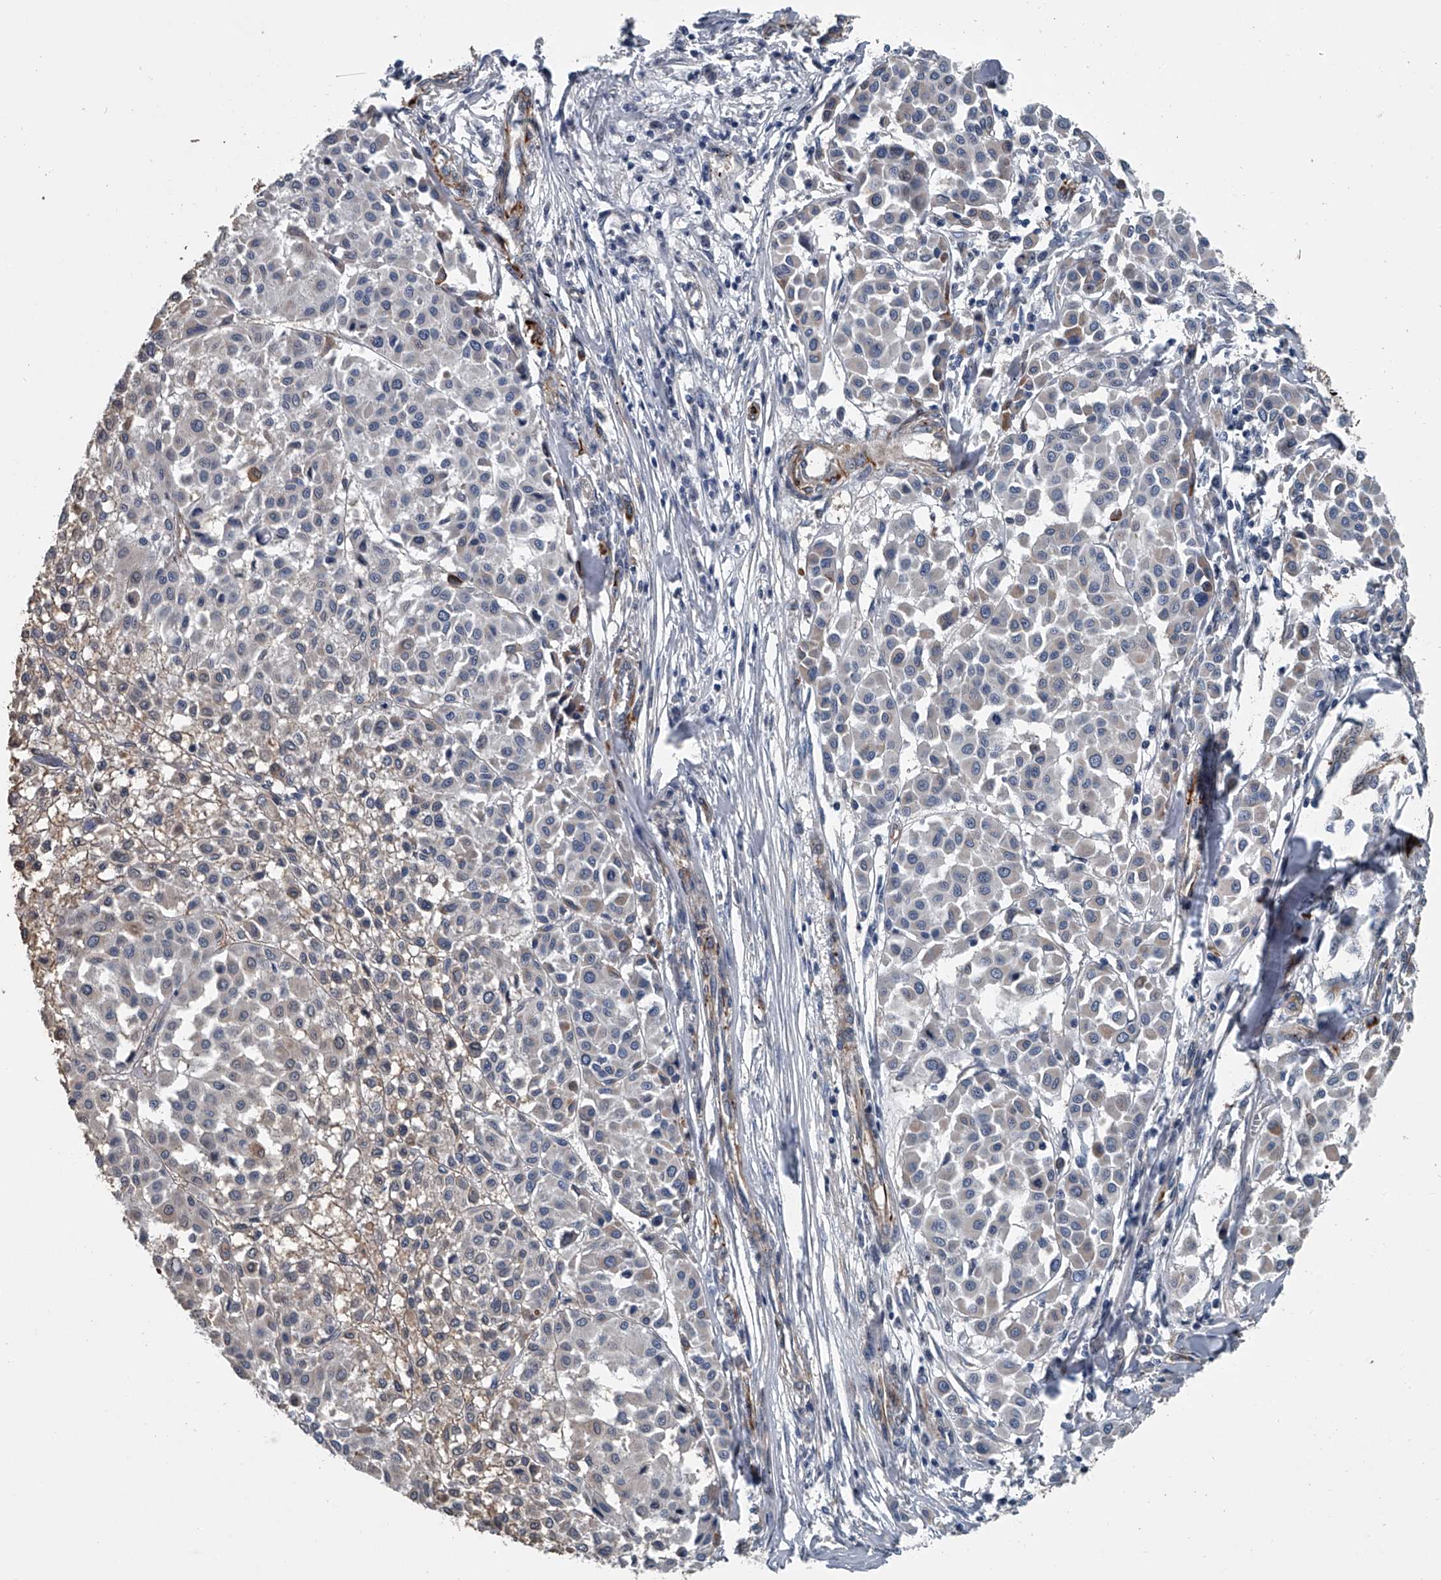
{"staining": {"intensity": "negative", "quantity": "none", "location": "none"}, "tissue": "melanoma", "cell_type": "Tumor cells", "image_type": "cancer", "snomed": [{"axis": "morphology", "description": "Malignant melanoma, Metastatic site"}, {"axis": "topography", "description": "Soft tissue"}], "caption": "Tumor cells show no significant positivity in malignant melanoma (metastatic site).", "gene": "LDLRAD2", "patient": {"sex": "male", "age": 41}}